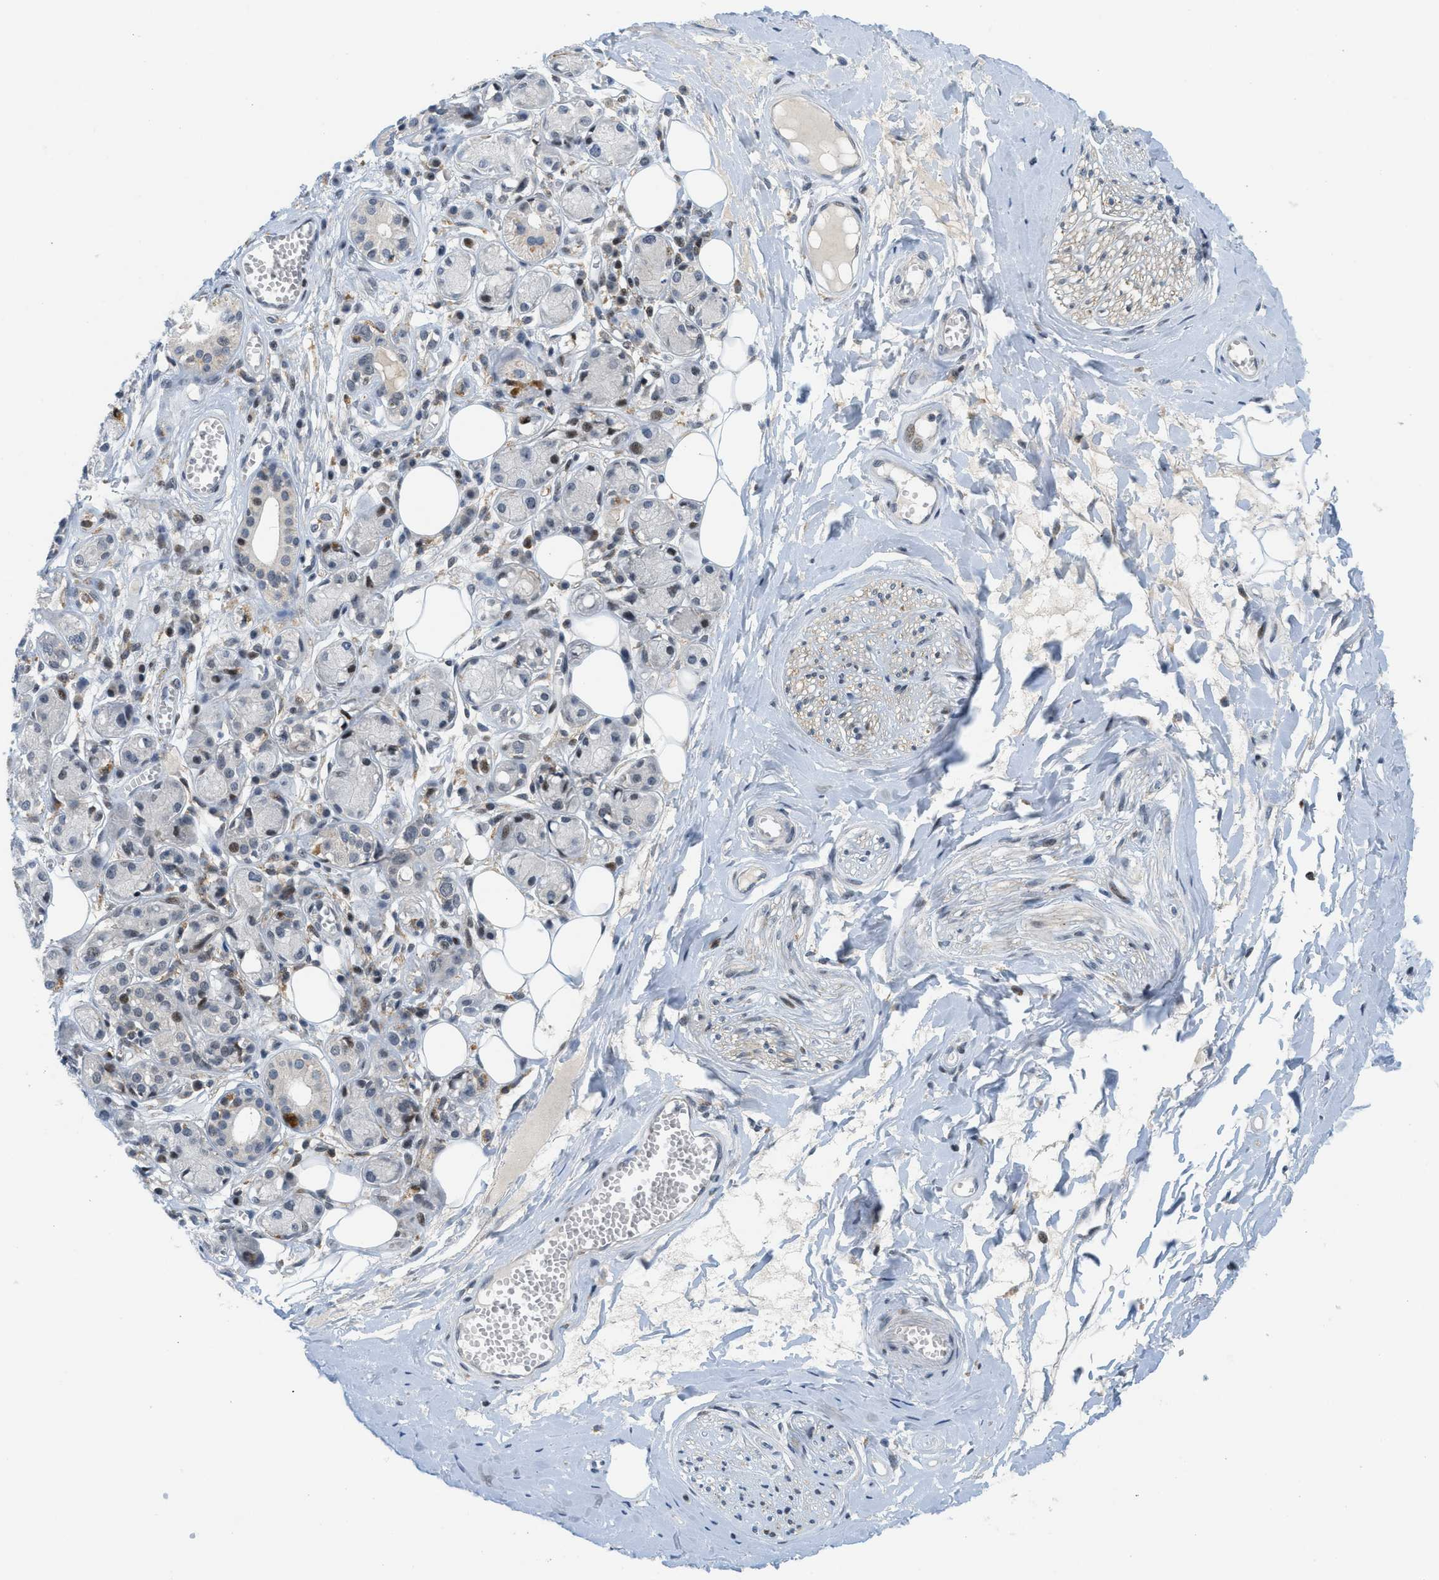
{"staining": {"intensity": "moderate", "quantity": "25%-75%", "location": "cytoplasmic/membranous"}, "tissue": "adipose tissue", "cell_type": "Adipocytes", "image_type": "normal", "snomed": [{"axis": "morphology", "description": "Normal tissue, NOS"}, {"axis": "morphology", "description": "Inflammation, NOS"}, {"axis": "topography", "description": "Salivary gland"}, {"axis": "topography", "description": "Peripheral nerve tissue"}], "caption": "Immunohistochemistry photomicrograph of normal adipose tissue stained for a protein (brown), which exhibits medium levels of moderate cytoplasmic/membranous positivity in about 25%-75% of adipocytes.", "gene": "ING1", "patient": {"sex": "female", "age": 75}}